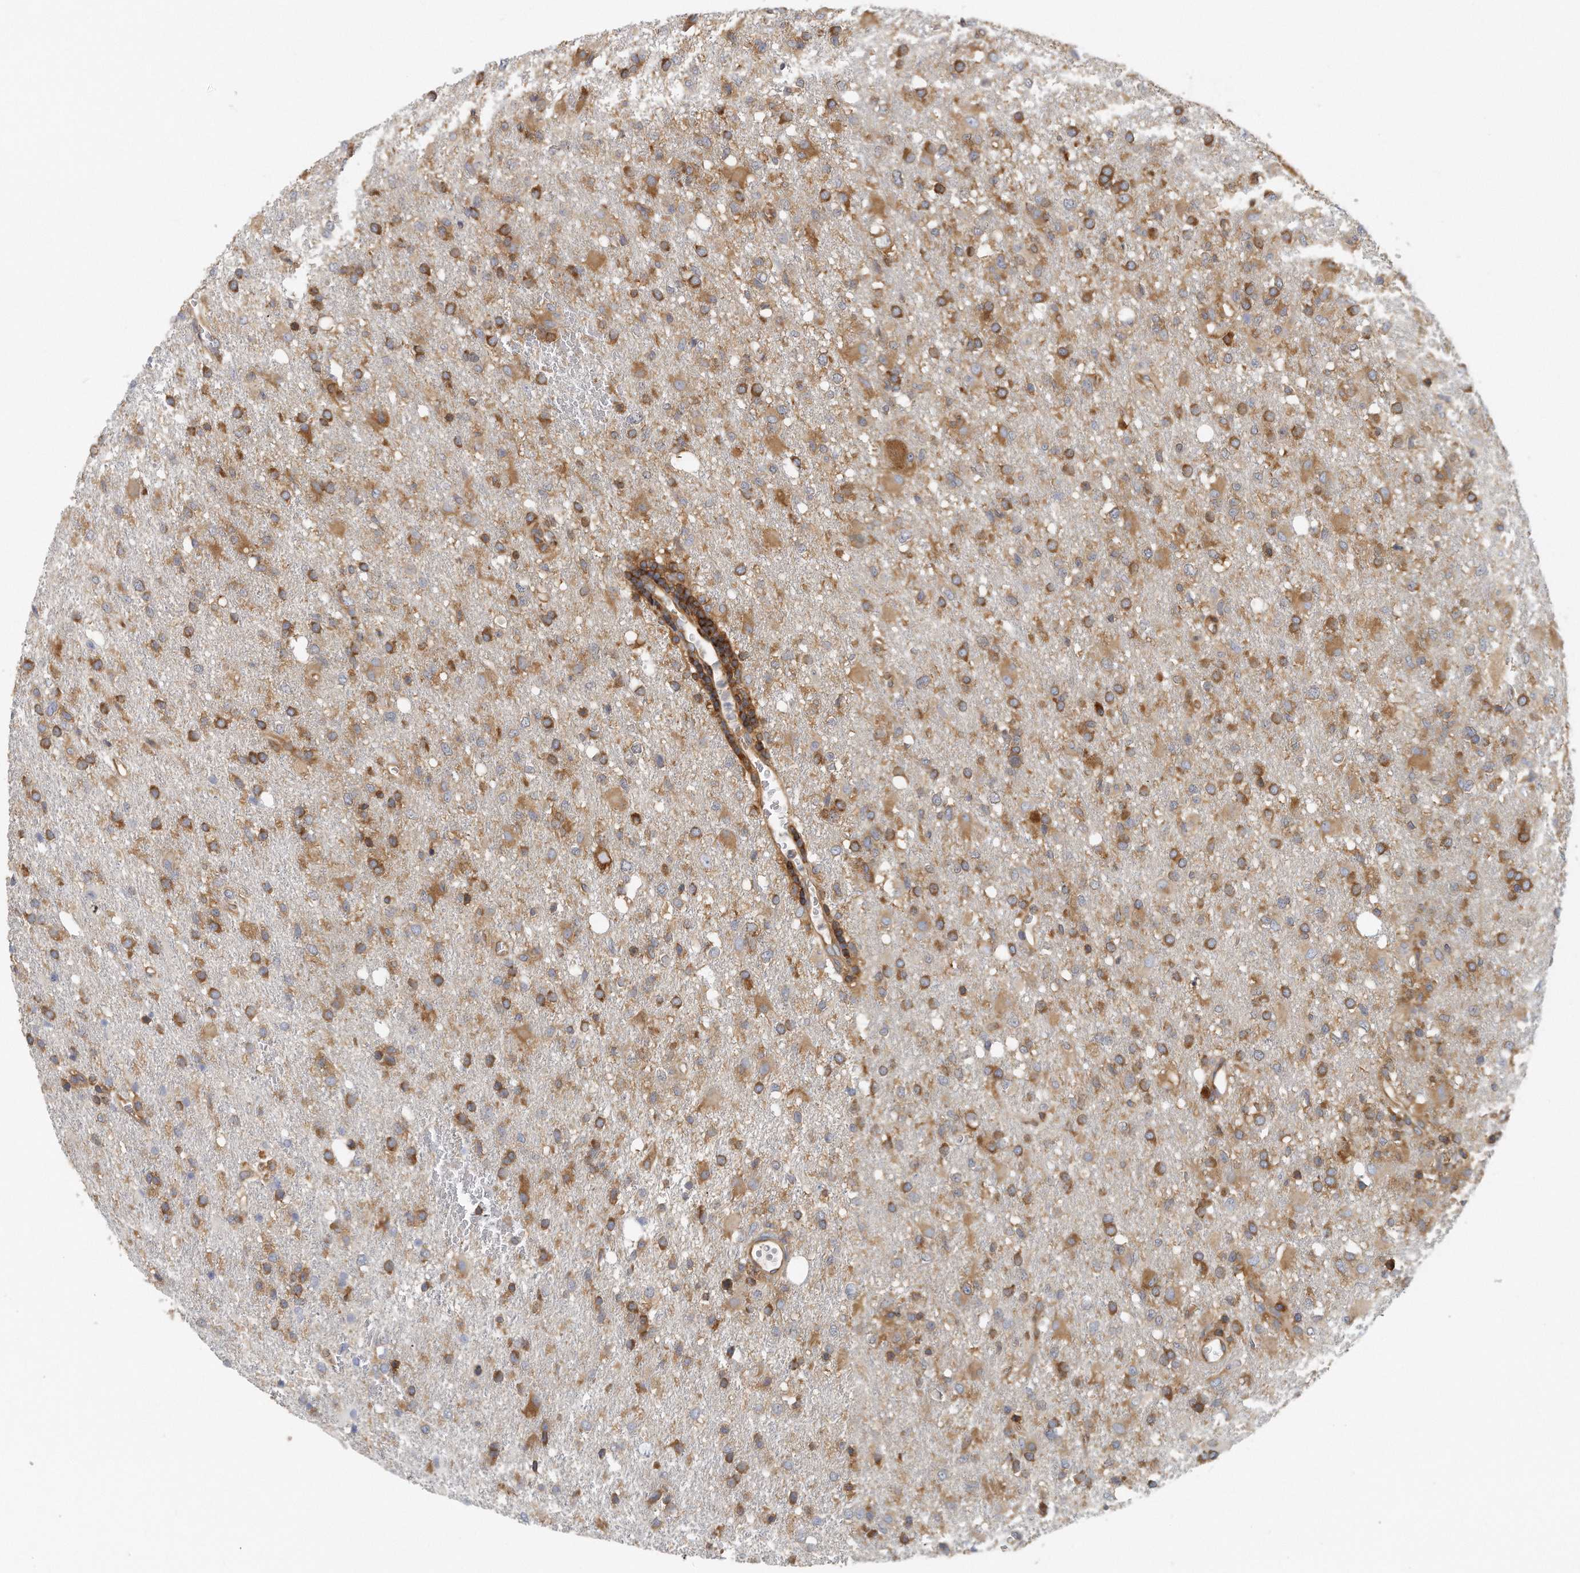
{"staining": {"intensity": "moderate", "quantity": ">75%", "location": "cytoplasmic/membranous"}, "tissue": "glioma", "cell_type": "Tumor cells", "image_type": "cancer", "snomed": [{"axis": "morphology", "description": "Glioma, malignant, High grade"}, {"axis": "topography", "description": "Brain"}], "caption": "DAB immunohistochemical staining of human glioma reveals moderate cytoplasmic/membranous protein staining in about >75% of tumor cells.", "gene": "EIF3I", "patient": {"sex": "female", "age": 57}}